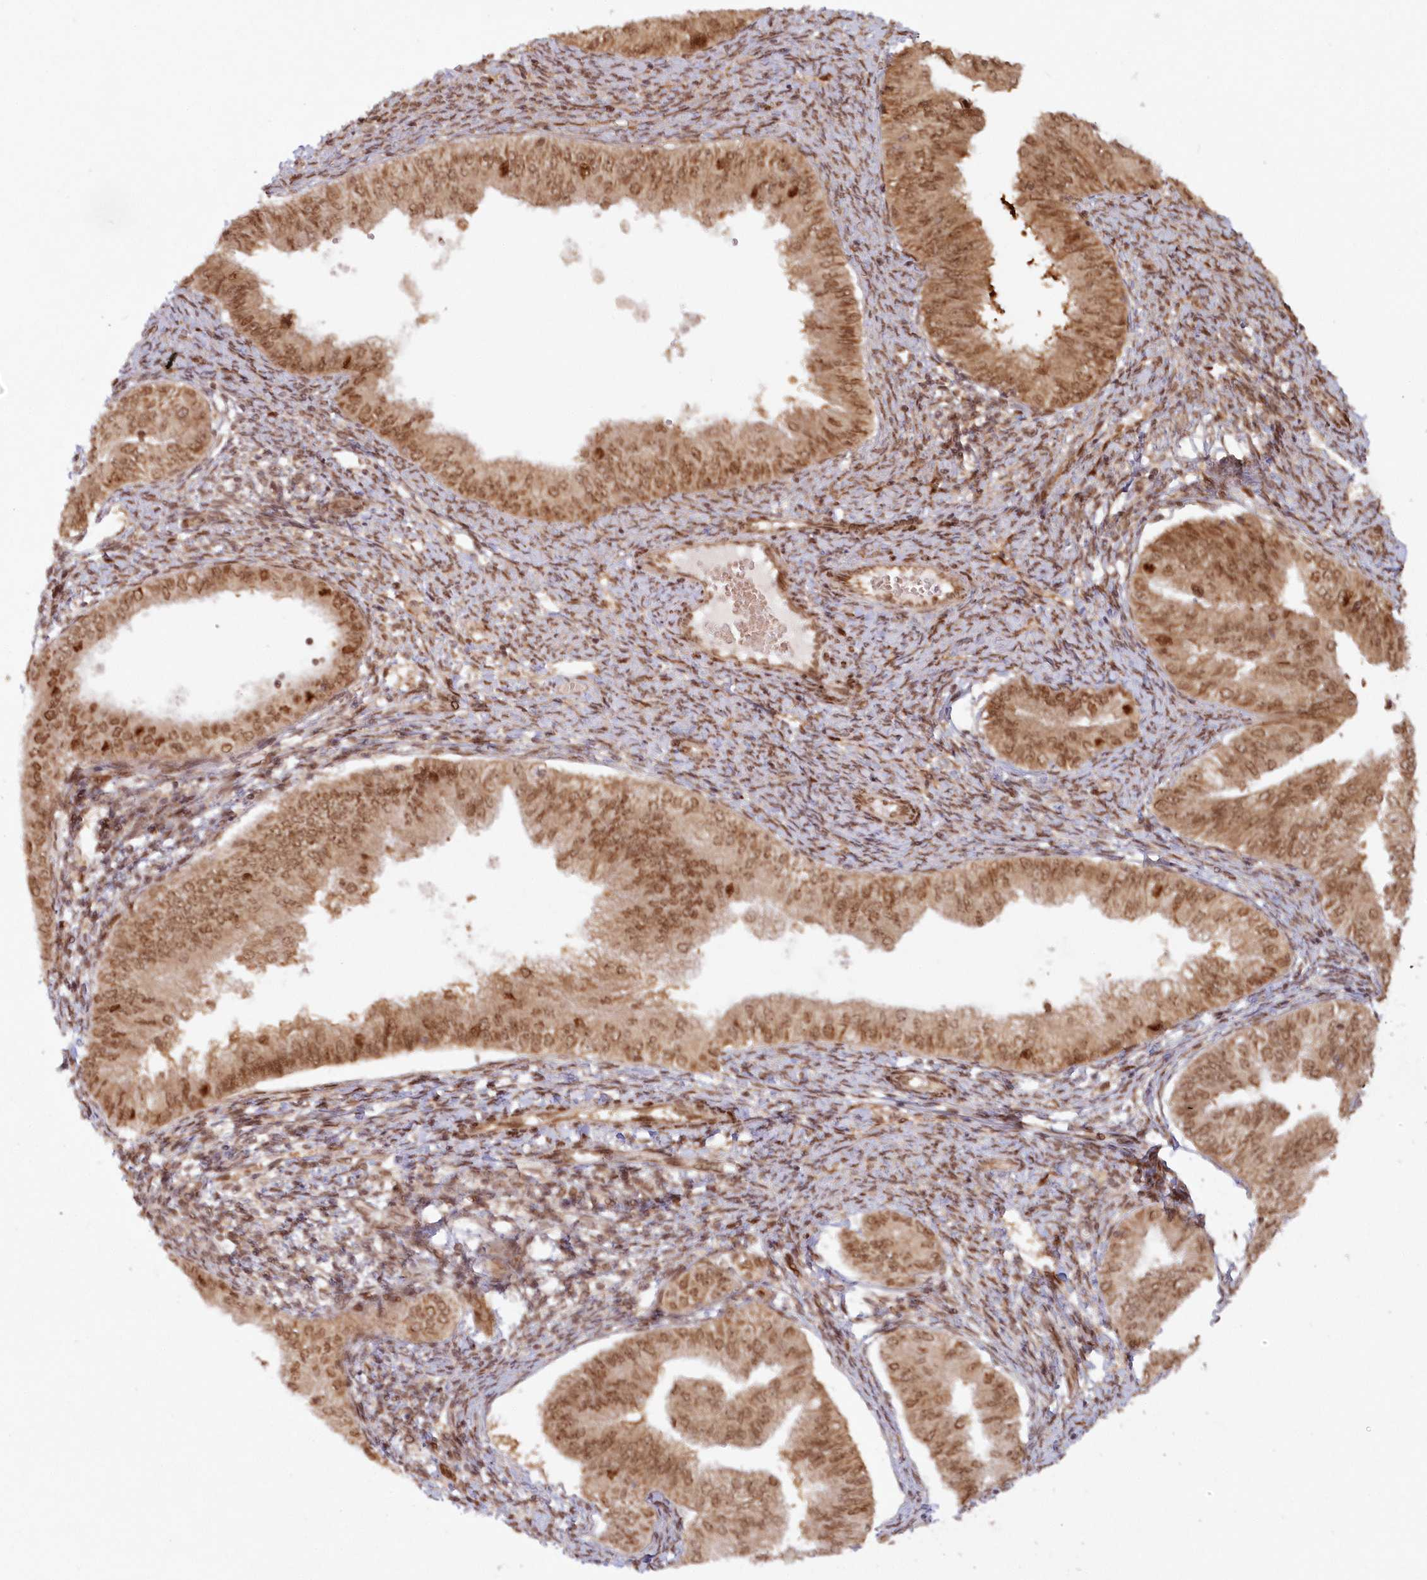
{"staining": {"intensity": "moderate", "quantity": ">75%", "location": "cytoplasmic/membranous,nuclear"}, "tissue": "endometrial cancer", "cell_type": "Tumor cells", "image_type": "cancer", "snomed": [{"axis": "morphology", "description": "Normal tissue, NOS"}, {"axis": "morphology", "description": "Adenocarcinoma, NOS"}, {"axis": "topography", "description": "Endometrium"}], "caption": "Protein staining of endometrial cancer tissue reveals moderate cytoplasmic/membranous and nuclear staining in approximately >75% of tumor cells.", "gene": "TOGARAM2", "patient": {"sex": "female", "age": 53}}